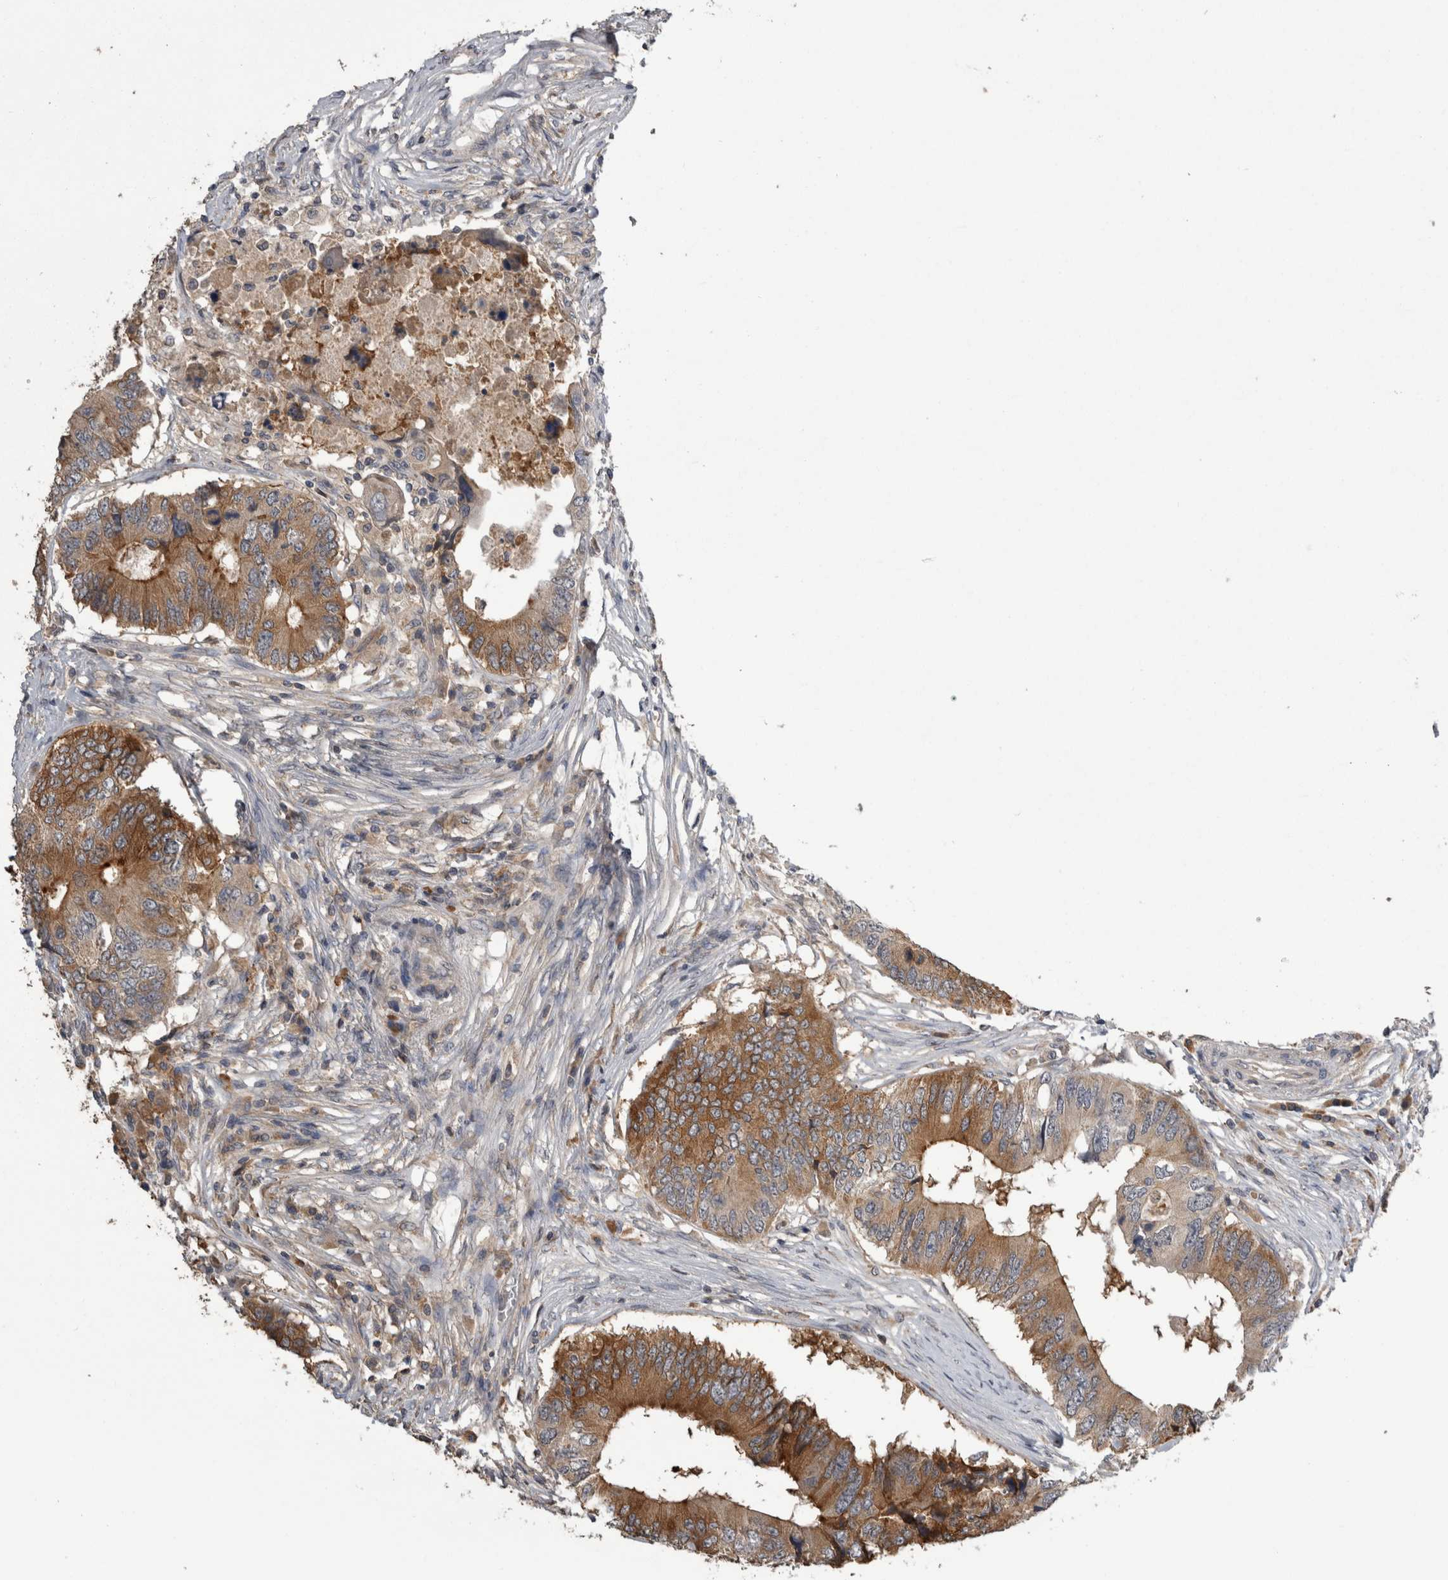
{"staining": {"intensity": "moderate", "quantity": ">75%", "location": "cytoplasmic/membranous"}, "tissue": "colorectal cancer", "cell_type": "Tumor cells", "image_type": "cancer", "snomed": [{"axis": "morphology", "description": "Adenocarcinoma, NOS"}, {"axis": "topography", "description": "Colon"}], "caption": "Colorectal cancer stained for a protein displays moderate cytoplasmic/membranous positivity in tumor cells.", "gene": "ANXA13", "patient": {"sex": "male", "age": 71}}